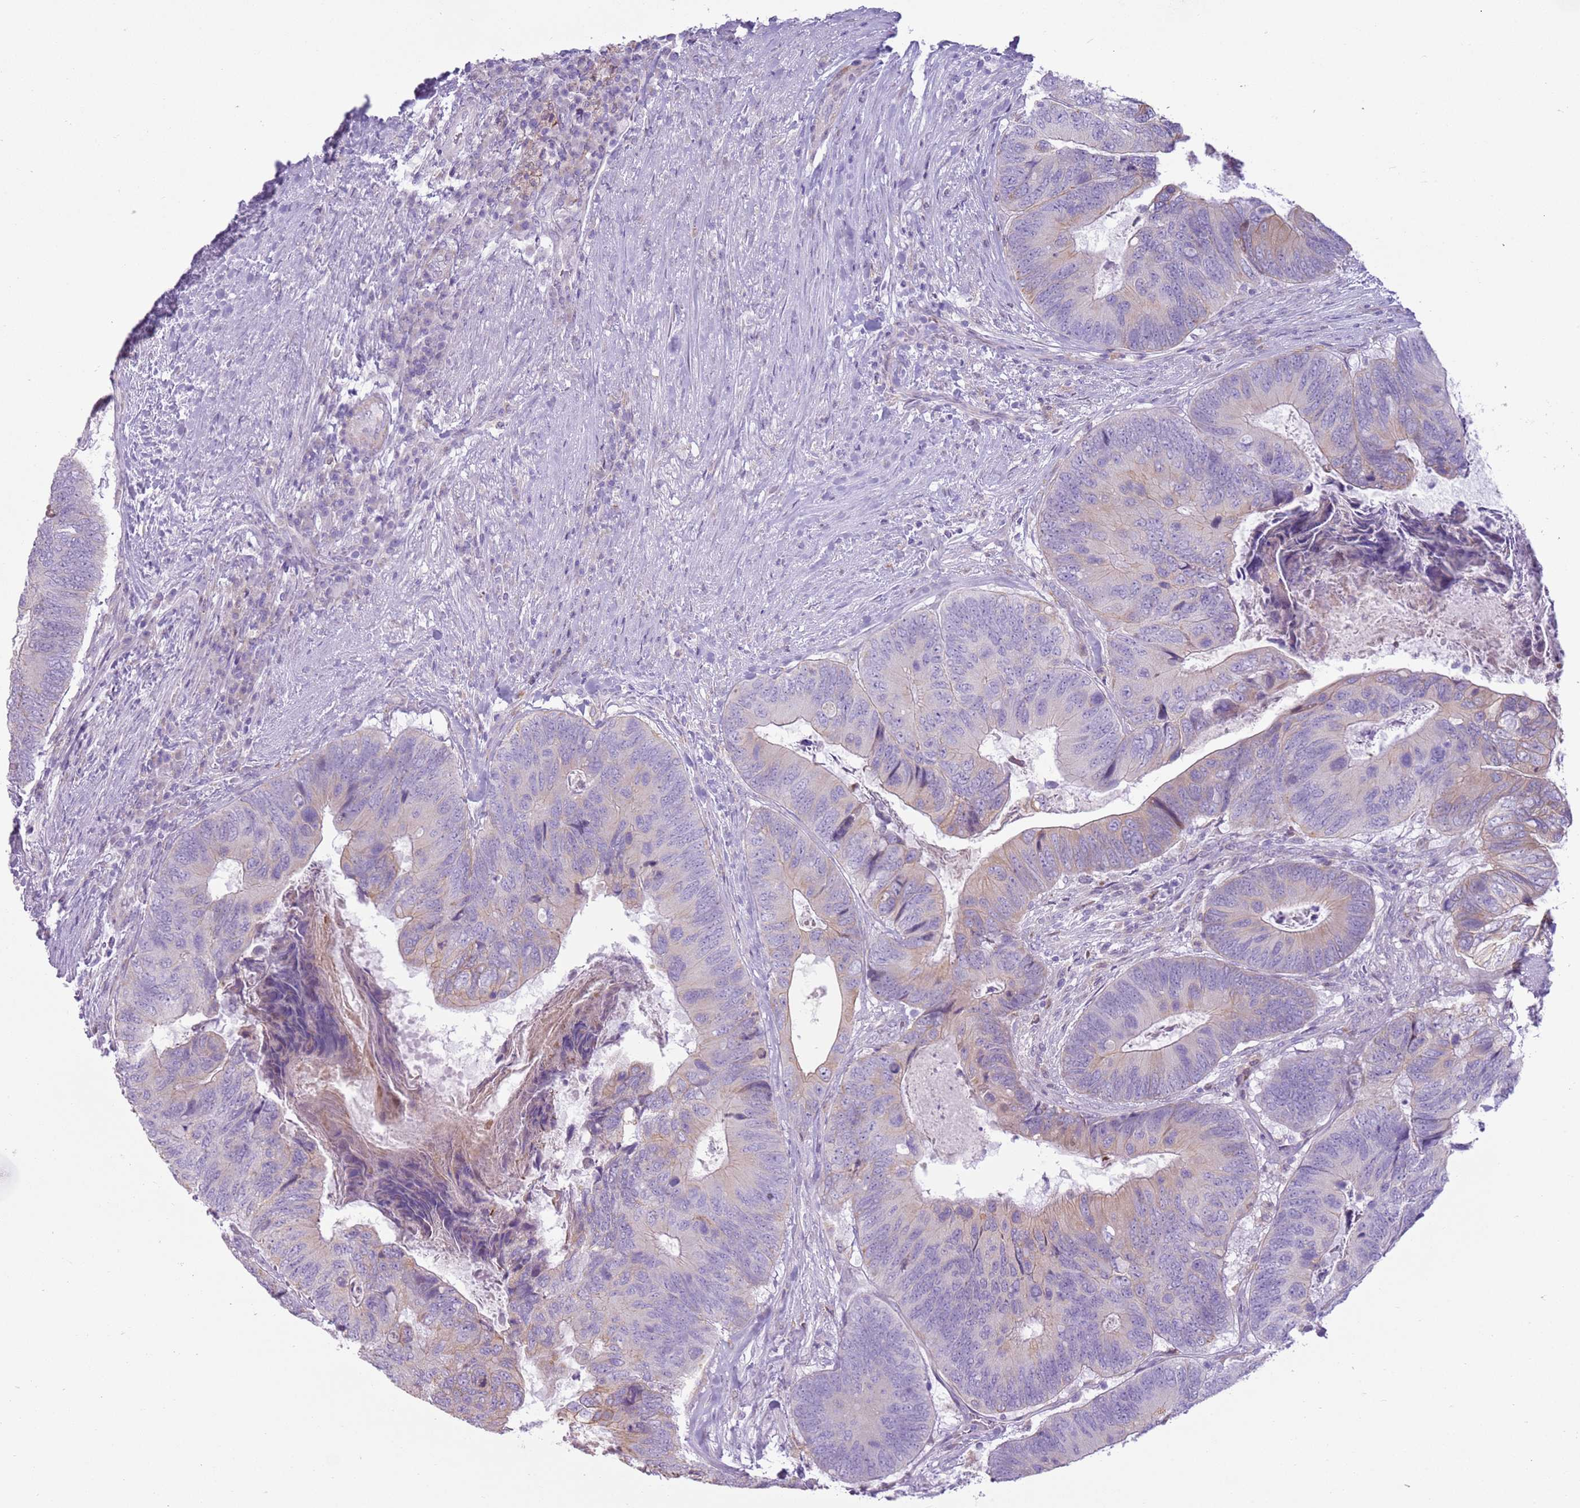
{"staining": {"intensity": "weak", "quantity": "<25%", "location": "cytoplasmic/membranous"}, "tissue": "colorectal cancer", "cell_type": "Tumor cells", "image_type": "cancer", "snomed": [{"axis": "morphology", "description": "Adenocarcinoma, NOS"}, {"axis": "topography", "description": "Colon"}], "caption": "The histopathology image reveals no staining of tumor cells in colorectal cancer (adenocarcinoma).", "gene": "OAF", "patient": {"sex": "female", "age": 67}}